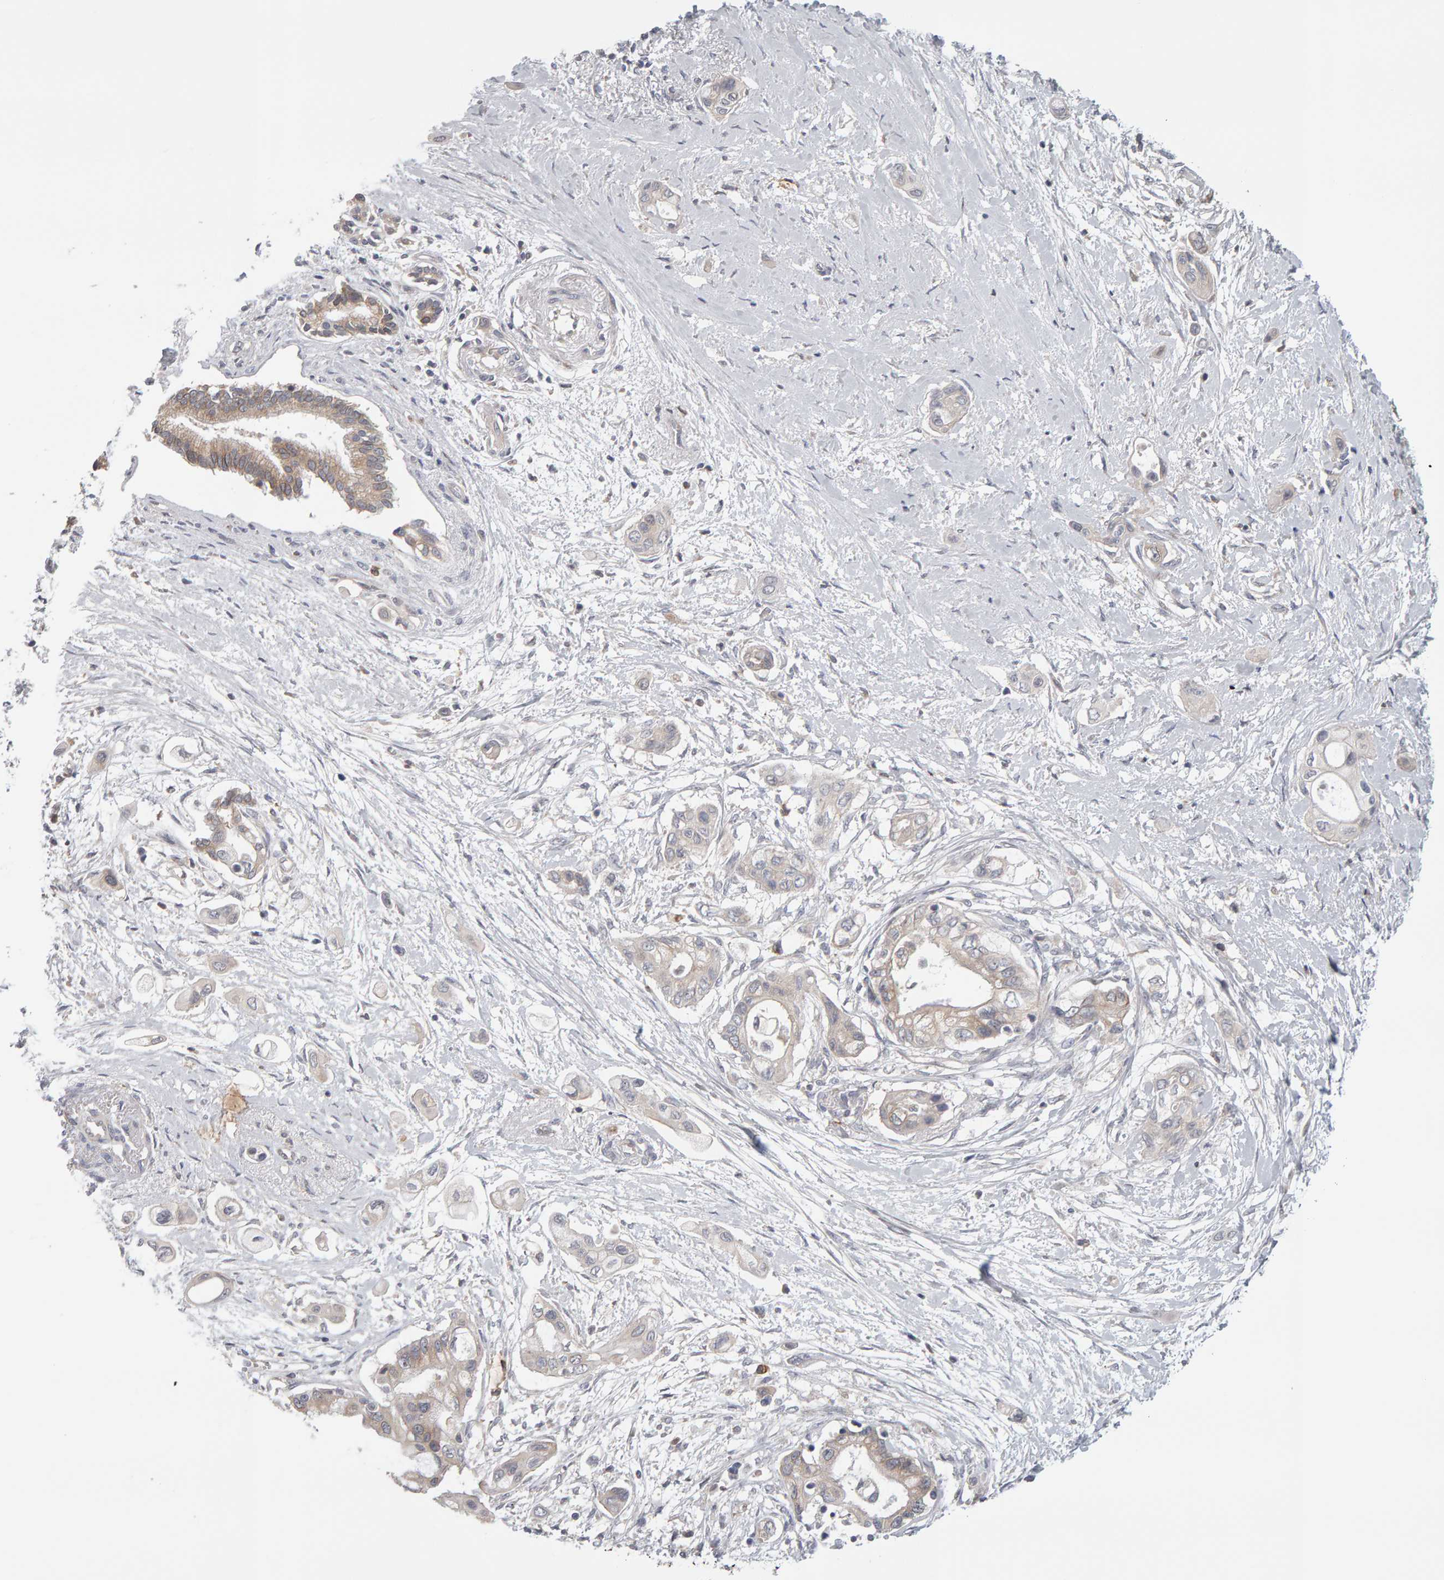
{"staining": {"intensity": "weak", "quantity": "<25%", "location": "cytoplasmic/membranous"}, "tissue": "pancreatic cancer", "cell_type": "Tumor cells", "image_type": "cancer", "snomed": [{"axis": "morphology", "description": "Adenocarcinoma, NOS"}, {"axis": "topography", "description": "Pancreas"}], "caption": "There is no significant expression in tumor cells of pancreatic cancer (adenocarcinoma).", "gene": "MSRA", "patient": {"sex": "male", "age": 59}}